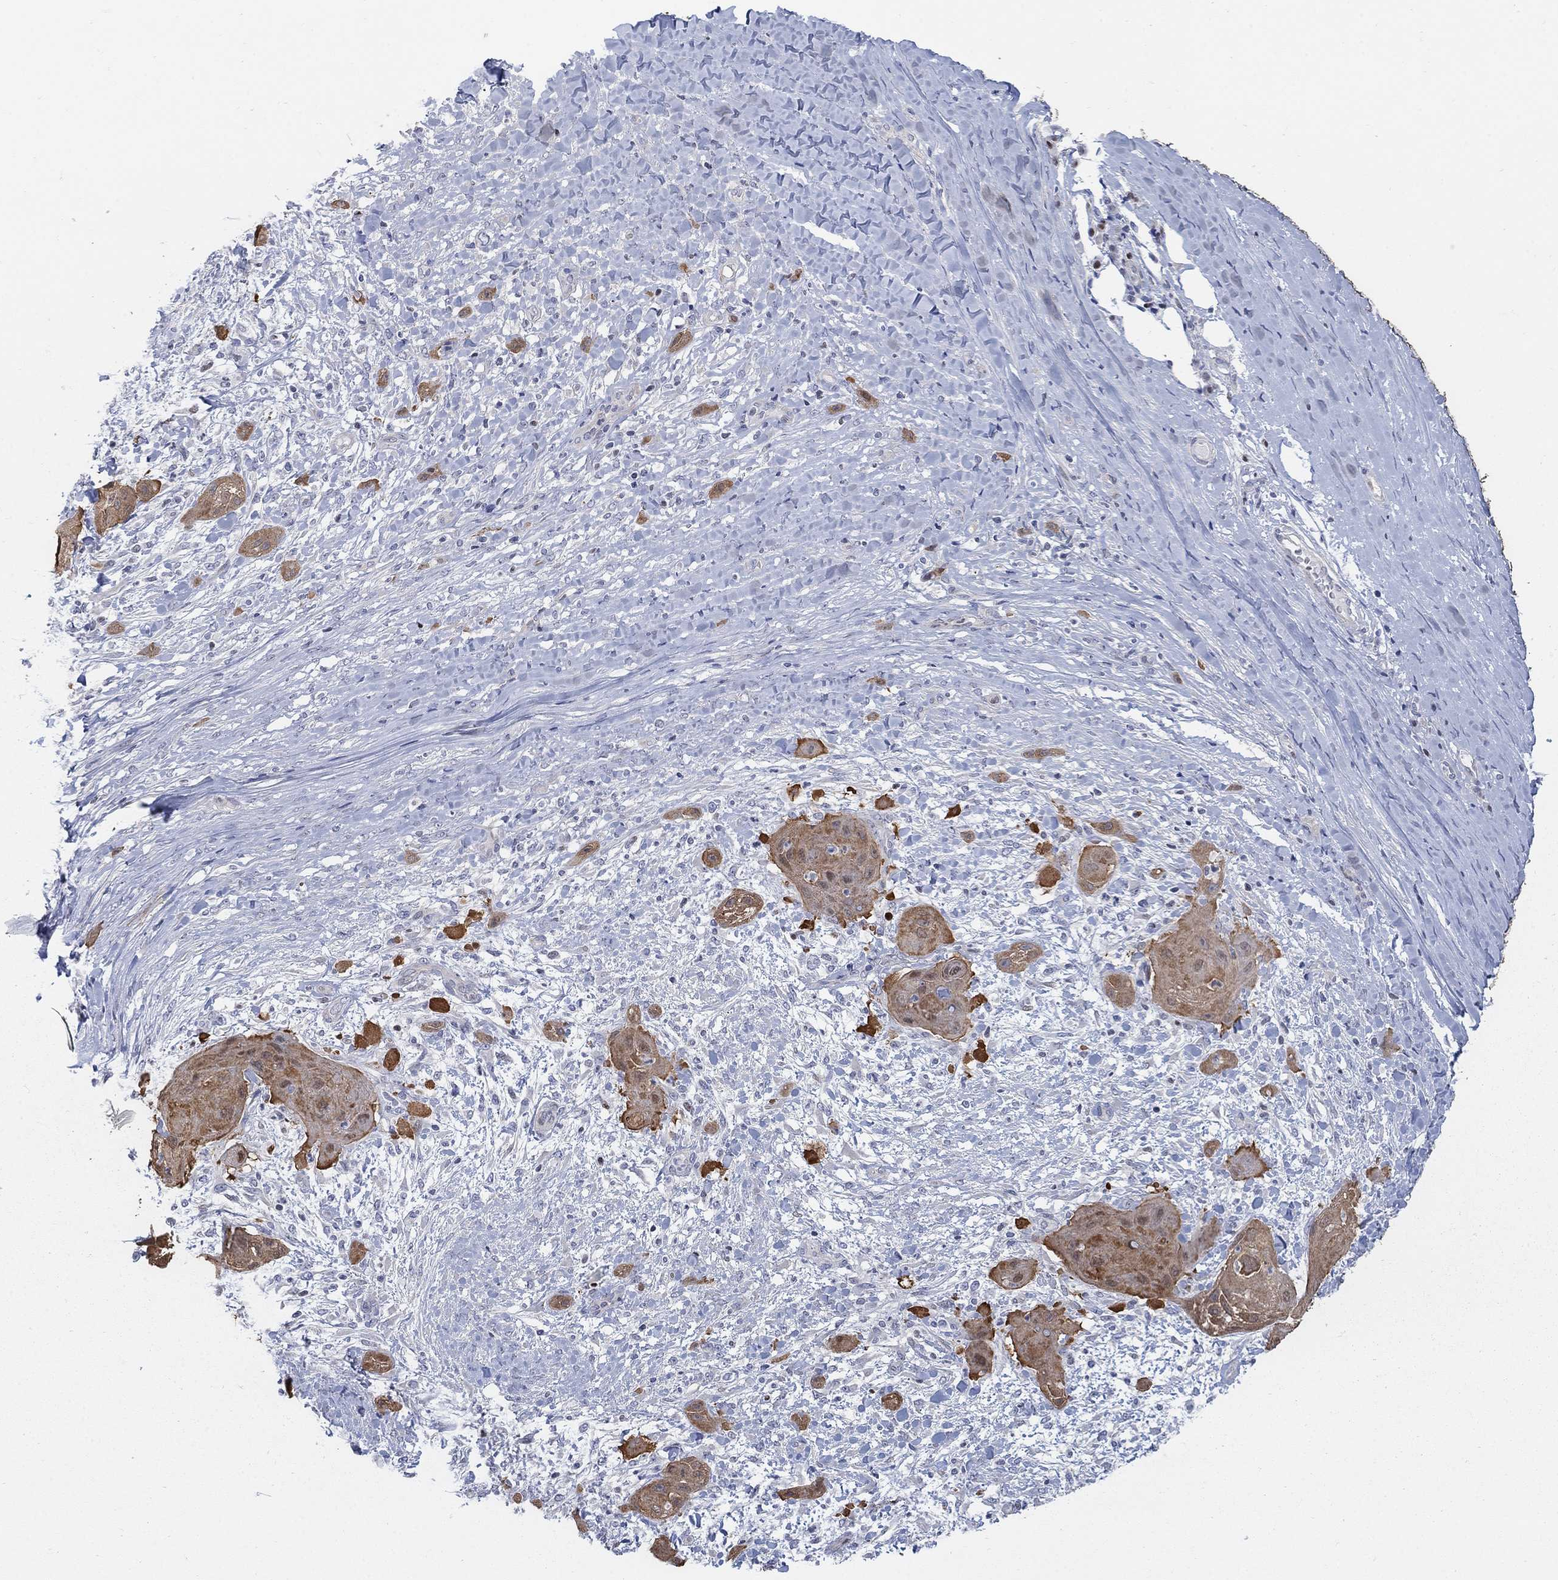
{"staining": {"intensity": "moderate", "quantity": ">75%", "location": "cytoplasmic/membranous"}, "tissue": "skin cancer", "cell_type": "Tumor cells", "image_type": "cancer", "snomed": [{"axis": "morphology", "description": "Squamous cell carcinoma, NOS"}, {"axis": "topography", "description": "Skin"}], "caption": "Skin cancer (squamous cell carcinoma) stained for a protein exhibits moderate cytoplasmic/membranous positivity in tumor cells. (DAB IHC, brown staining for protein, blue staining for nuclei).", "gene": "MYO3A", "patient": {"sex": "male", "age": 62}}